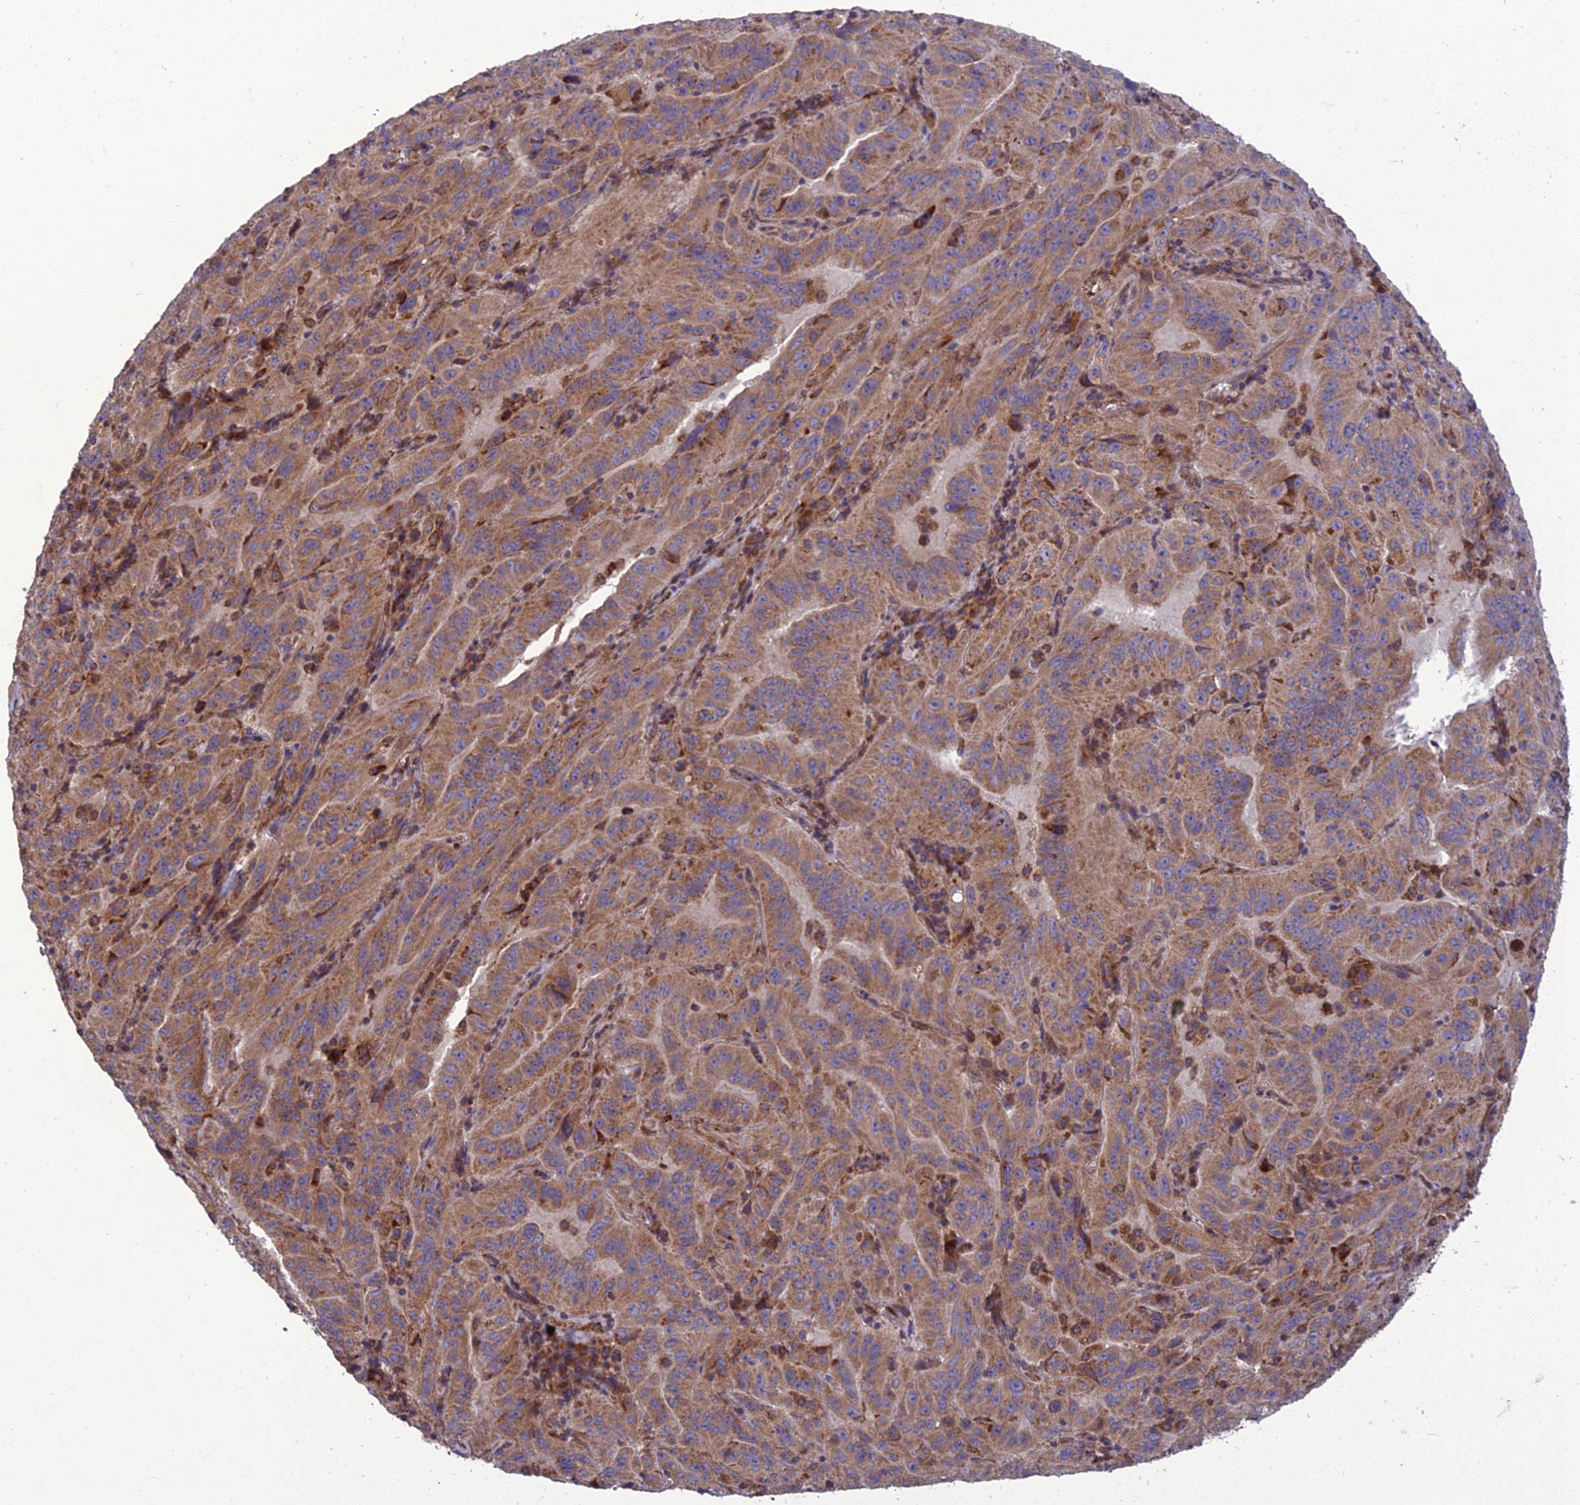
{"staining": {"intensity": "moderate", "quantity": ">75%", "location": "cytoplasmic/membranous"}, "tissue": "pancreatic cancer", "cell_type": "Tumor cells", "image_type": "cancer", "snomed": [{"axis": "morphology", "description": "Adenocarcinoma, NOS"}, {"axis": "topography", "description": "Pancreas"}], "caption": "IHC image of pancreatic adenocarcinoma stained for a protein (brown), which reveals medium levels of moderate cytoplasmic/membranous expression in approximately >75% of tumor cells.", "gene": "GIMAP1", "patient": {"sex": "male", "age": 63}}